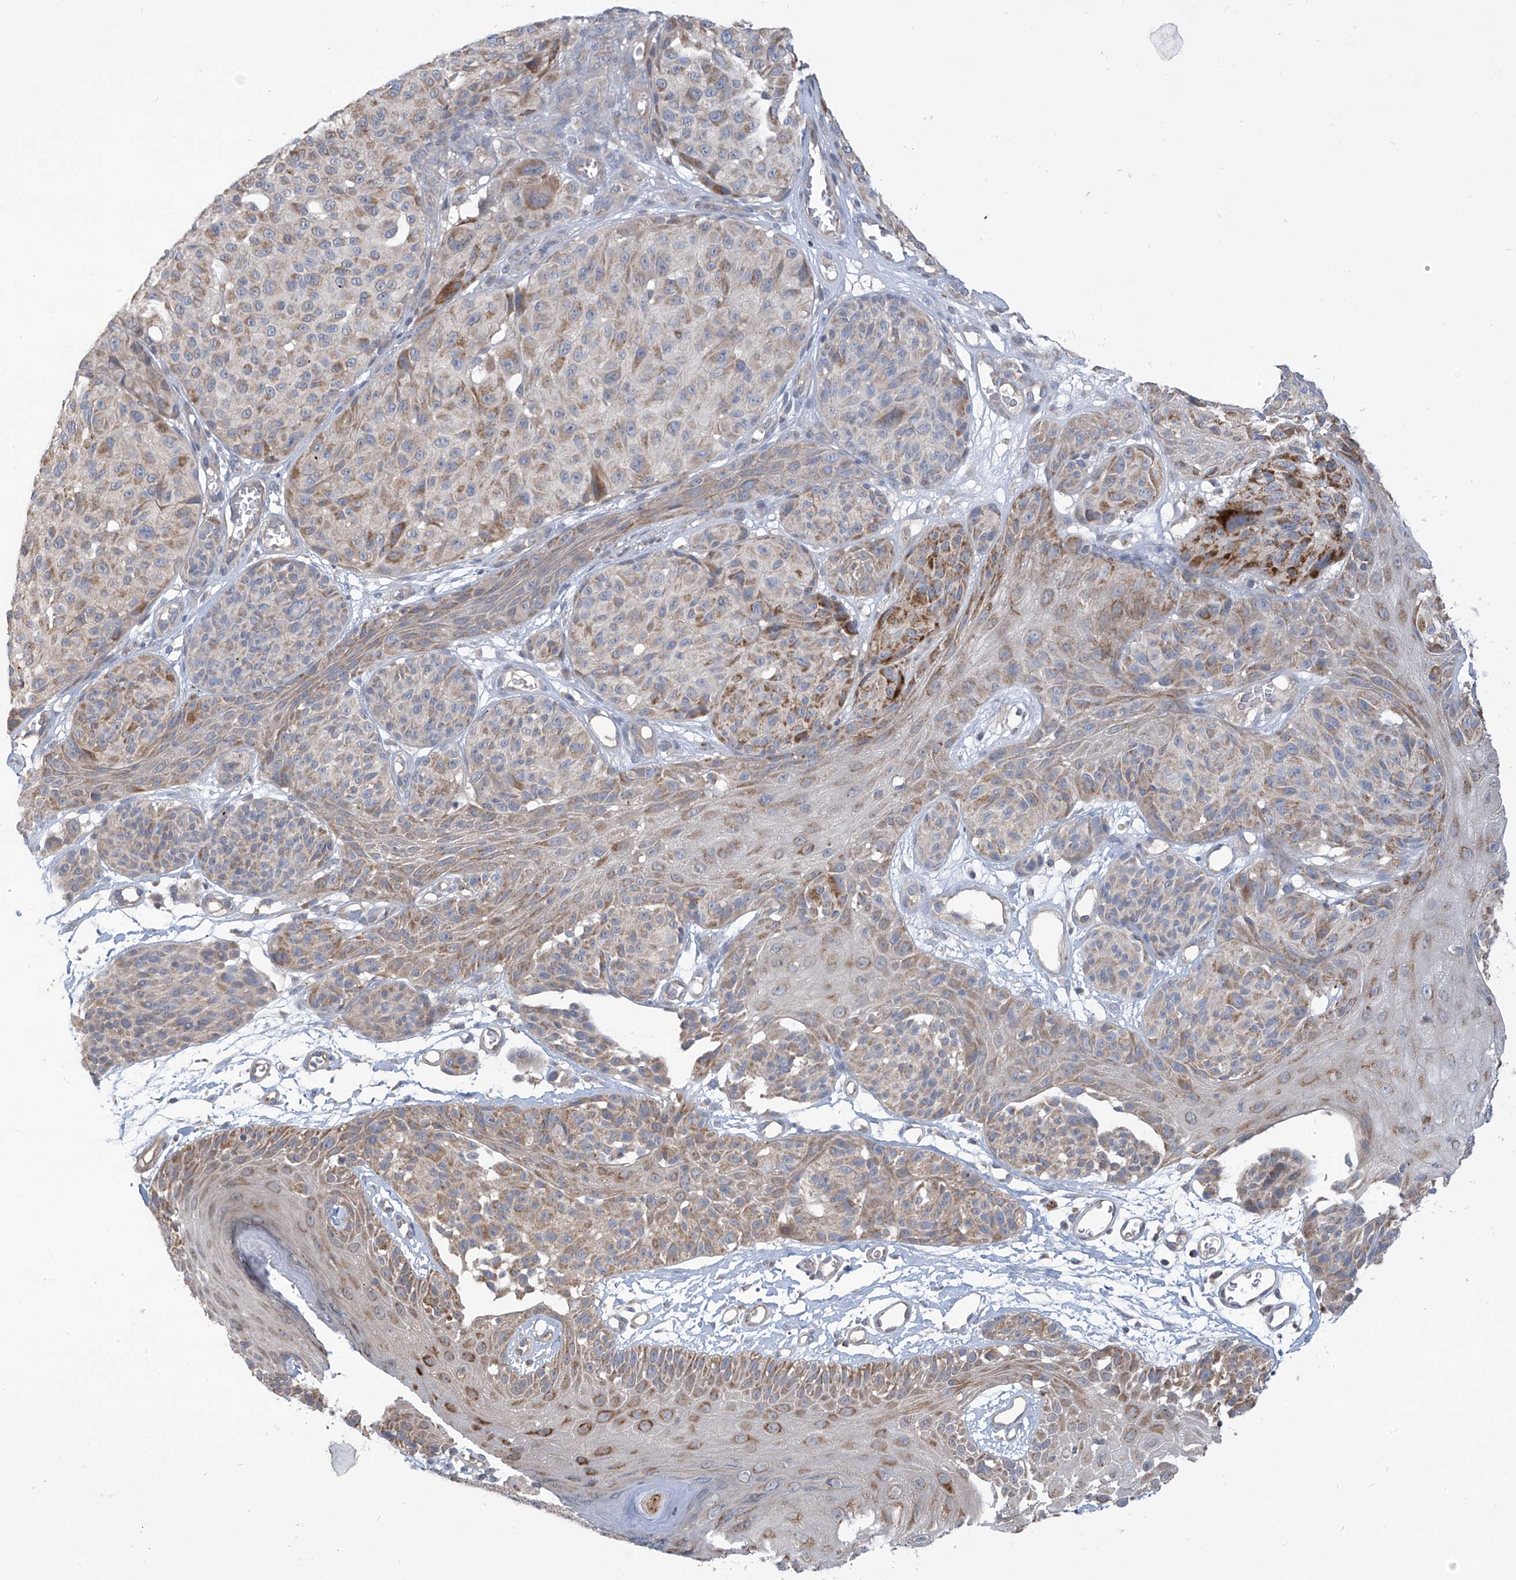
{"staining": {"intensity": "moderate", "quantity": "25%-75%", "location": "cytoplasmic/membranous"}, "tissue": "melanoma", "cell_type": "Tumor cells", "image_type": "cancer", "snomed": [{"axis": "morphology", "description": "Malignant melanoma, NOS"}, {"axis": "topography", "description": "Skin"}], "caption": "Human malignant melanoma stained for a protein (brown) shows moderate cytoplasmic/membranous positive positivity in approximately 25%-75% of tumor cells.", "gene": "SCGB1D2", "patient": {"sex": "male", "age": 83}}